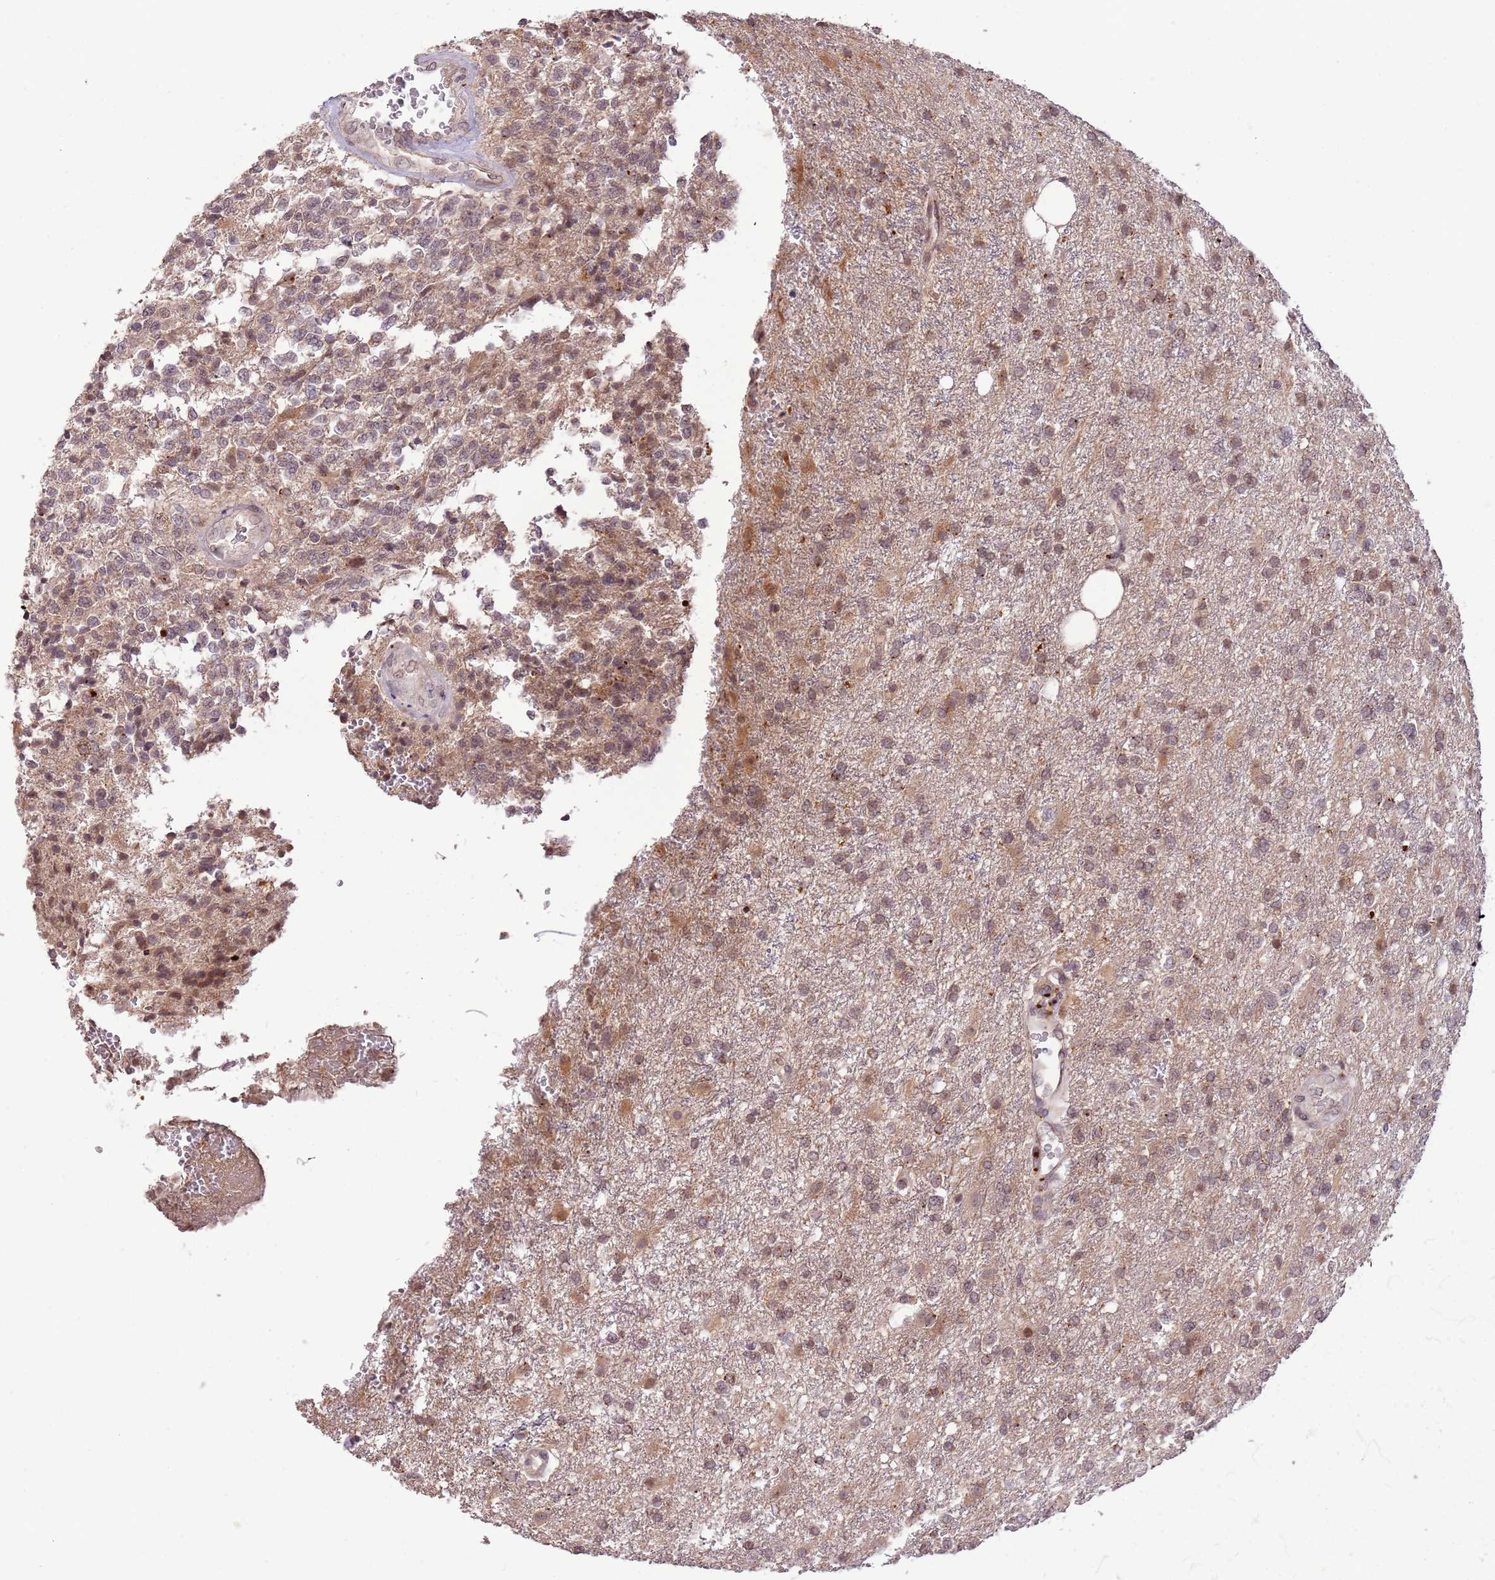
{"staining": {"intensity": "weak", "quantity": "<25%", "location": "cytoplasmic/membranous,nuclear"}, "tissue": "glioma", "cell_type": "Tumor cells", "image_type": "cancer", "snomed": [{"axis": "morphology", "description": "Glioma, malignant, High grade"}, {"axis": "topography", "description": "Brain"}], "caption": "This is a photomicrograph of immunohistochemistry staining of glioma, which shows no positivity in tumor cells.", "gene": "SAMSN1", "patient": {"sex": "male", "age": 56}}